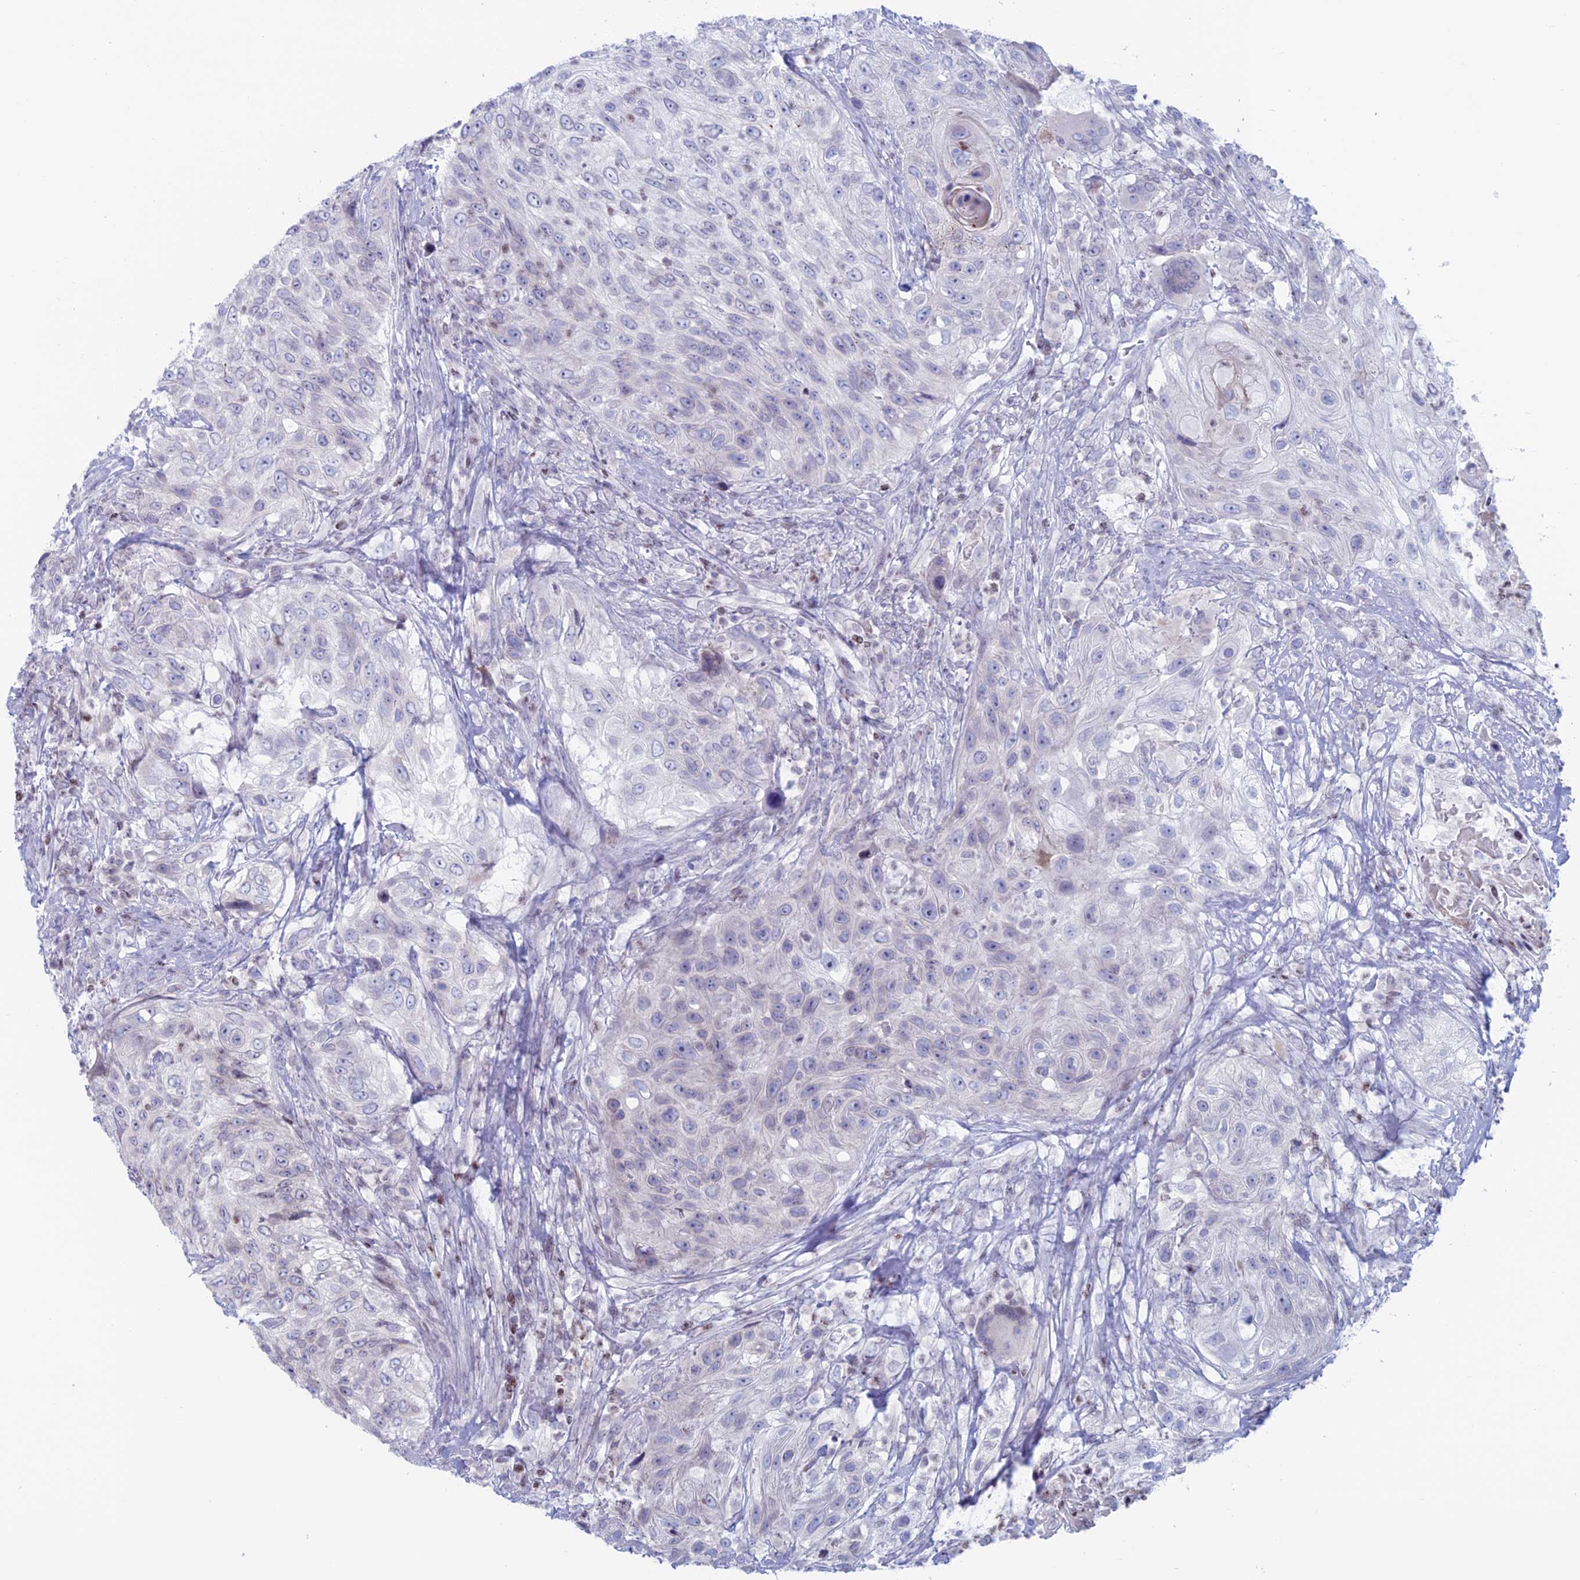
{"staining": {"intensity": "negative", "quantity": "none", "location": "none"}, "tissue": "urothelial cancer", "cell_type": "Tumor cells", "image_type": "cancer", "snomed": [{"axis": "morphology", "description": "Urothelial carcinoma, High grade"}, {"axis": "topography", "description": "Urinary bladder"}], "caption": "Image shows no significant protein positivity in tumor cells of urothelial cancer.", "gene": "CERS6", "patient": {"sex": "female", "age": 60}}